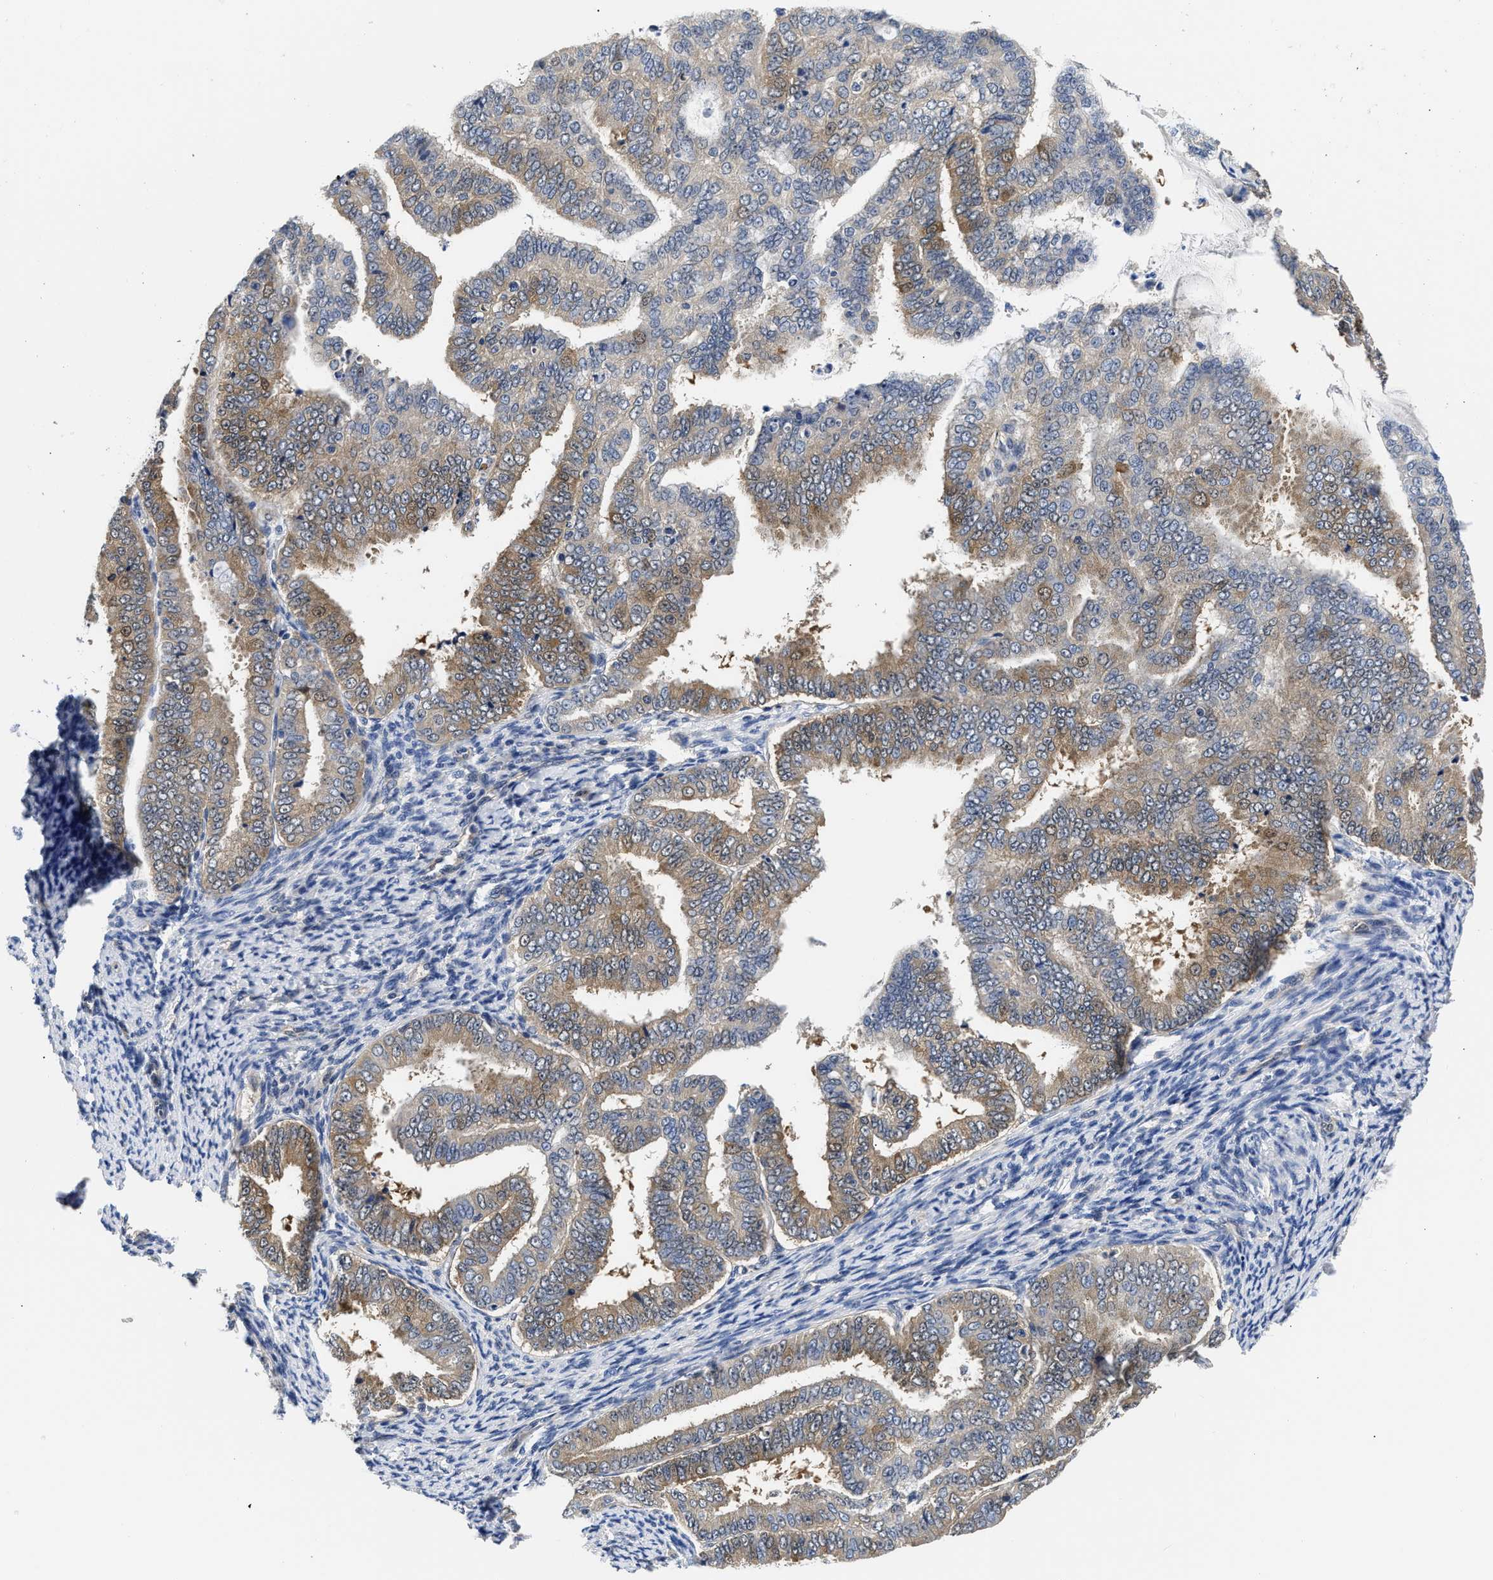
{"staining": {"intensity": "moderate", "quantity": ">75%", "location": "cytoplasmic/membranous"}, "tissue": "endometrial cancer", "cell_type": "Tumor cells", "image_type": "cancer", "snomed": [{"axis": "morphology", "description": "Adenocarcinoma, NOS"}, {"axis": "topography", "description": "Endometrium"}], "caption": "About >75% of tumor cells in endometrial adenocarcinoma exhibit moderate cytoplasmic/membranous protein expression as visualized by brown immunohistochemical staining.", "gene": "XPO5", "patient": {"sex": "female", "age": 63}}